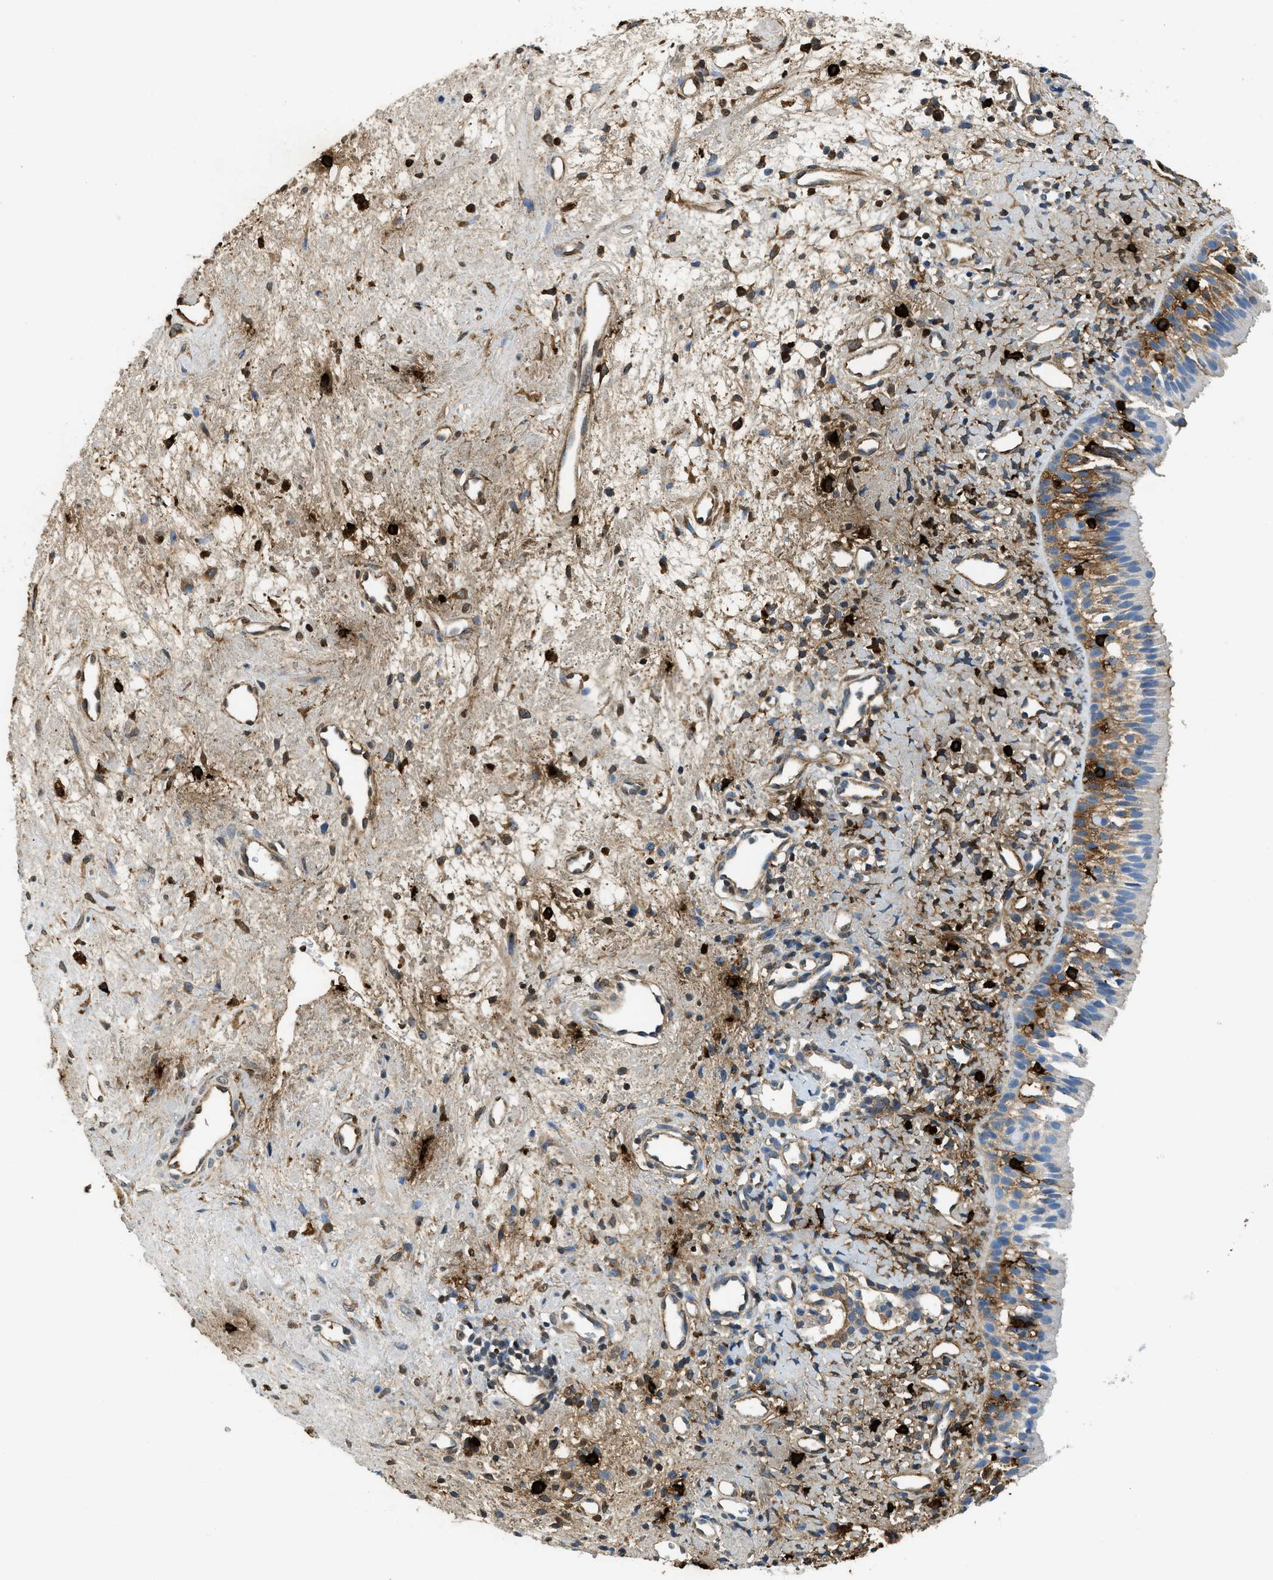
{"staining": {"intensity": "moderate", "quantity": "<25%", "location": "cytoplasmic/membranous"}, "tissue": "nasopharynx", "cell_type": "Respiratory epithelial cells", "image_type": "normal", "snomed": [{"axis": "morphology", "description": "Normal tissue, NOS"}, {"axis": "morphology", "description": "Inflammation, NOS"}, {"axis": "topography", "description": "Nasopharynx"}], "caption": "Immunohistochemical staining of unremarkable human nasopharynx exhibits moderate cytoplasmic/membranous protein expression in approximately <25% of respiratory epithelial cells. (Stains: DAB (3,3'-diaminobenzidine) in brown, nuclei in blue, Microscopy: brightfield microscopy at high magnification).", "gene": "TPSAB1", "patient": {"sex": "female", "age": 55}}